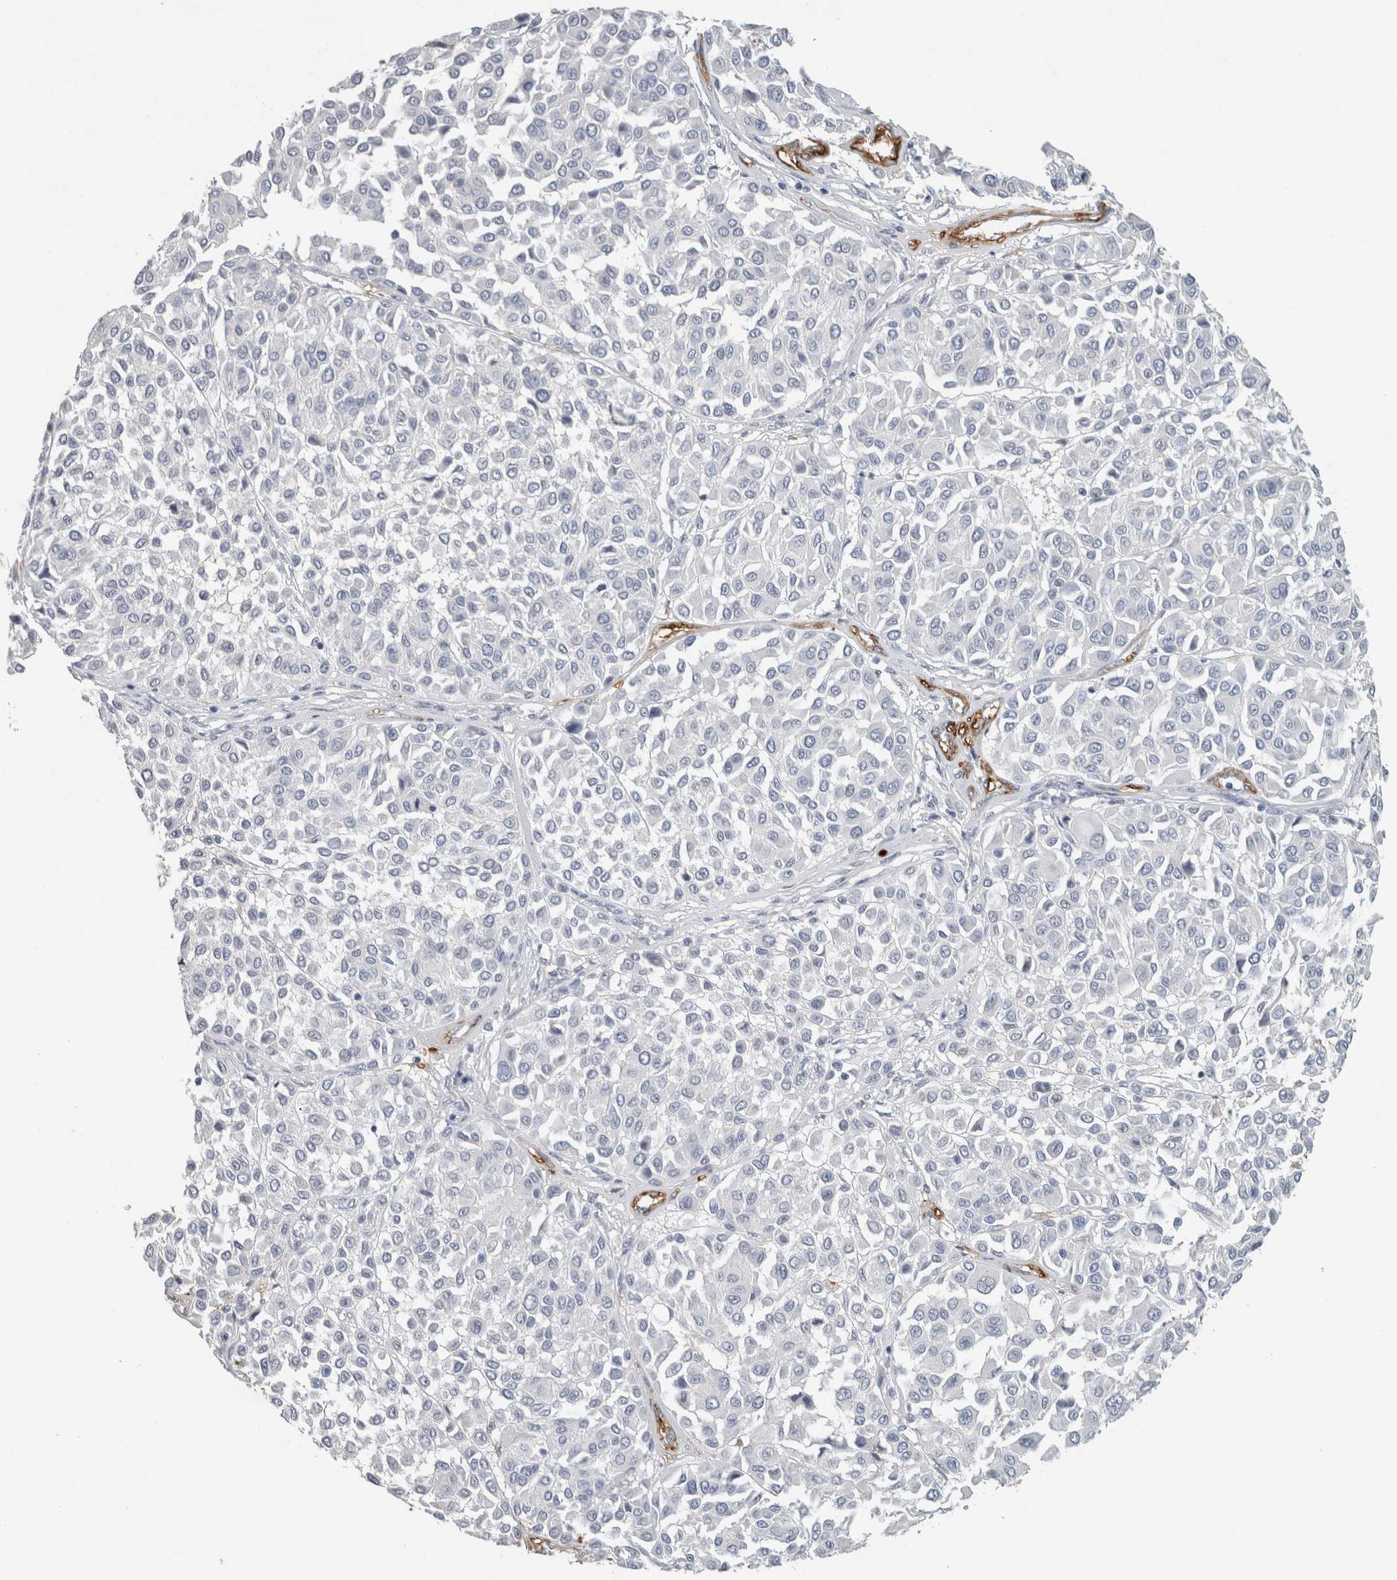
{"staining": {"intensity": "negative", "quantity": "none", "location": "none"}, "tissue": "melanoma", "cell_type": "Tumor cells", "image_type": "cancer", "snomed": [{"axis": "morphology", "description": "Malignant melanoma, Metastatic site"}, {"axis": "topography", "description": "Soft tissue"}], "caption": "There is no significant expression in tumor cells of malignant melanoma (metastatic site).", "gene": "CD36", "patient": {"sex": "male", "age": 41}}